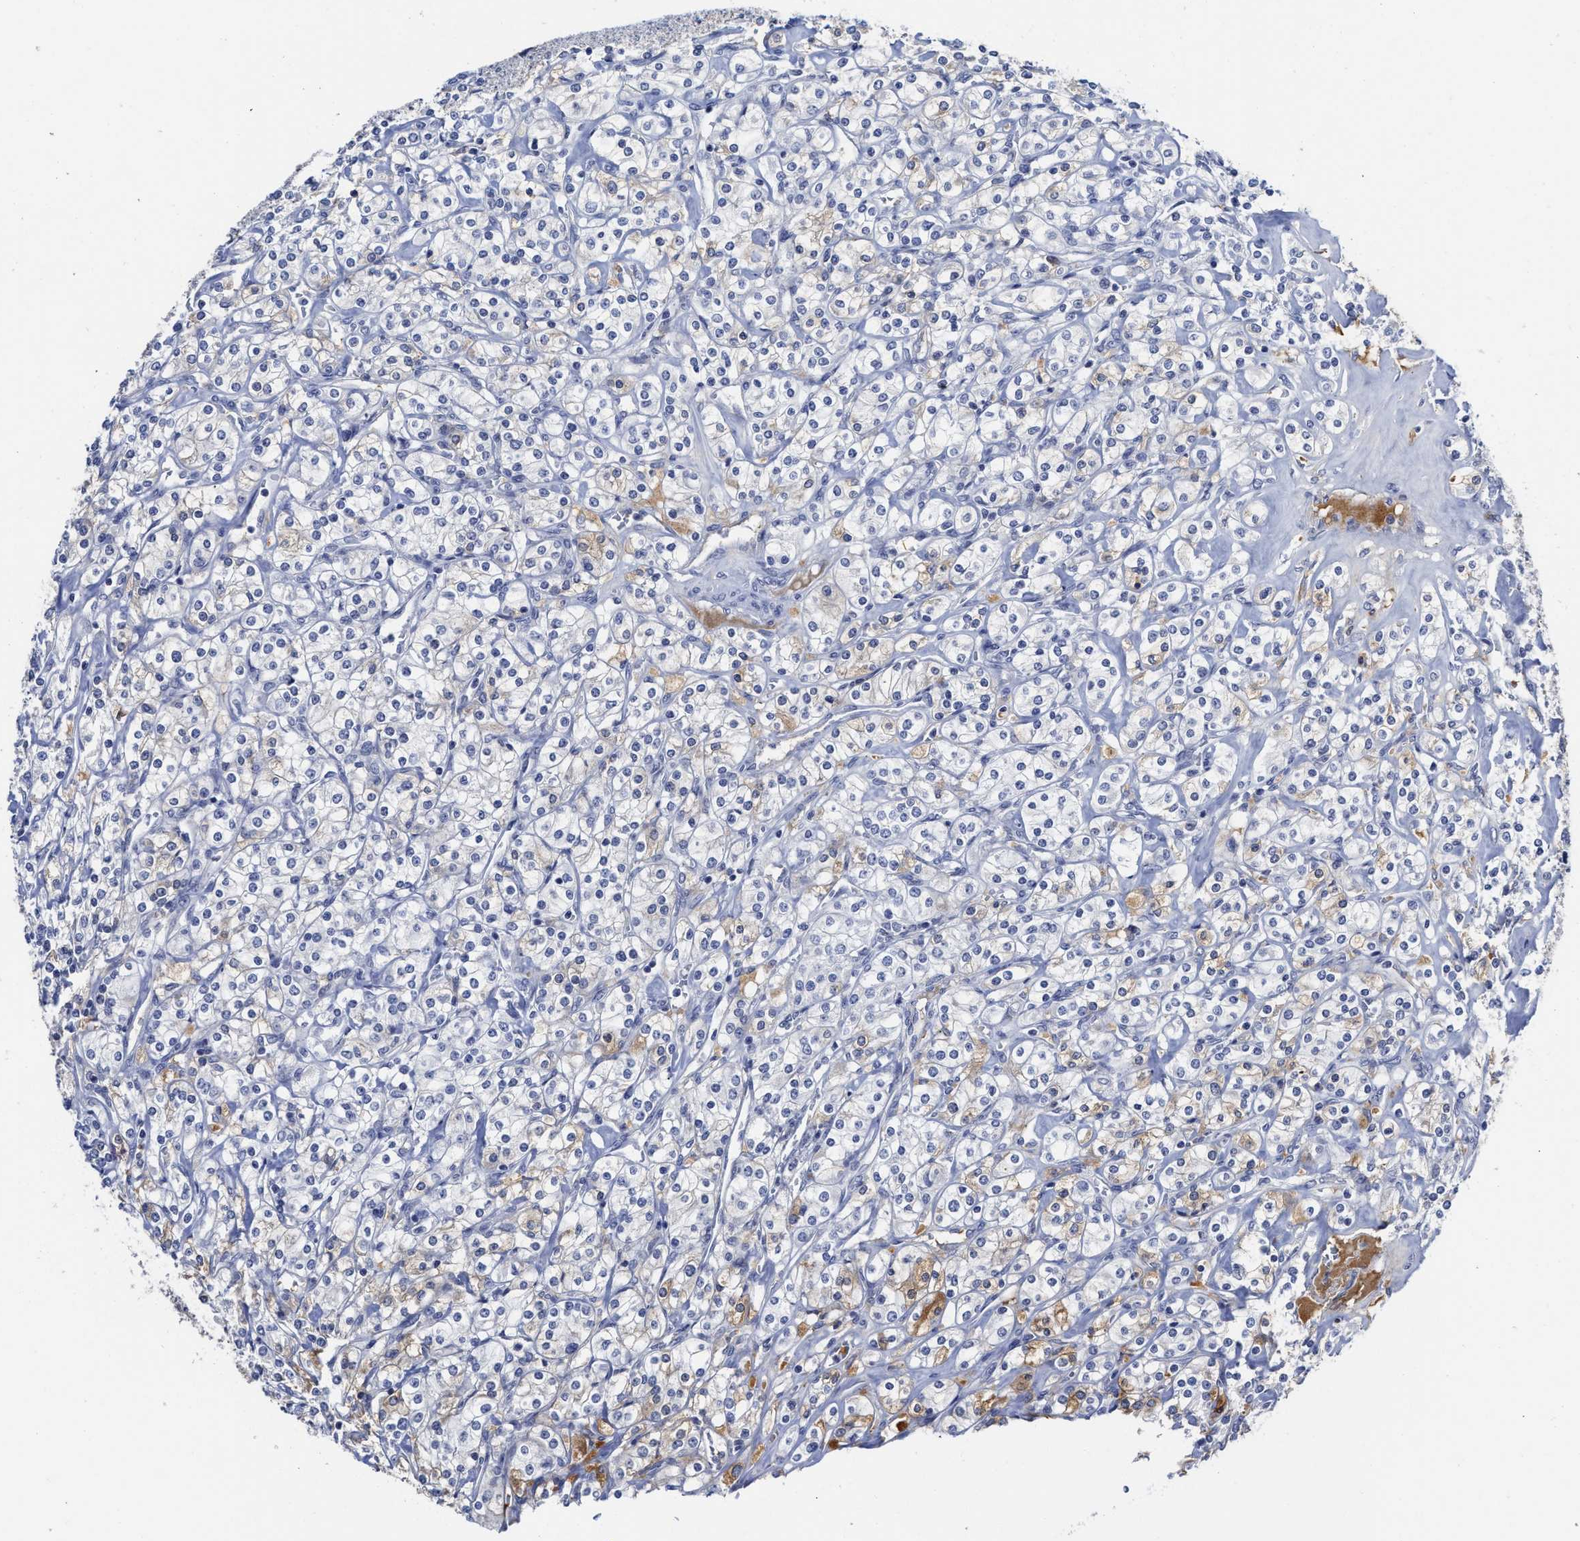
{"staining": {"intensity": "negative", "quantity": "none", "location": "none"}, "tissue": "renal cancer", "cell_type": "Tumor cells", "image_type": "cancer", "snomed": [{"axis": "morphology", "description": "Adenocarcinoma, NOS"}, {"axis": "topography", "description": "Kidney"}], "caption": "Protein analysis of renal cancer (adenocarcinoma) reveals no significant staining in tumor cells. (Stains: DAB (3,3'-diaminobenzidine) immunohistochemistry (IHC) with hematoxylin counter stain, Microscopy: brightfield microscopy at high magnification).", "gene": "C2", "patient": {"sex": "male", "age": 77}}